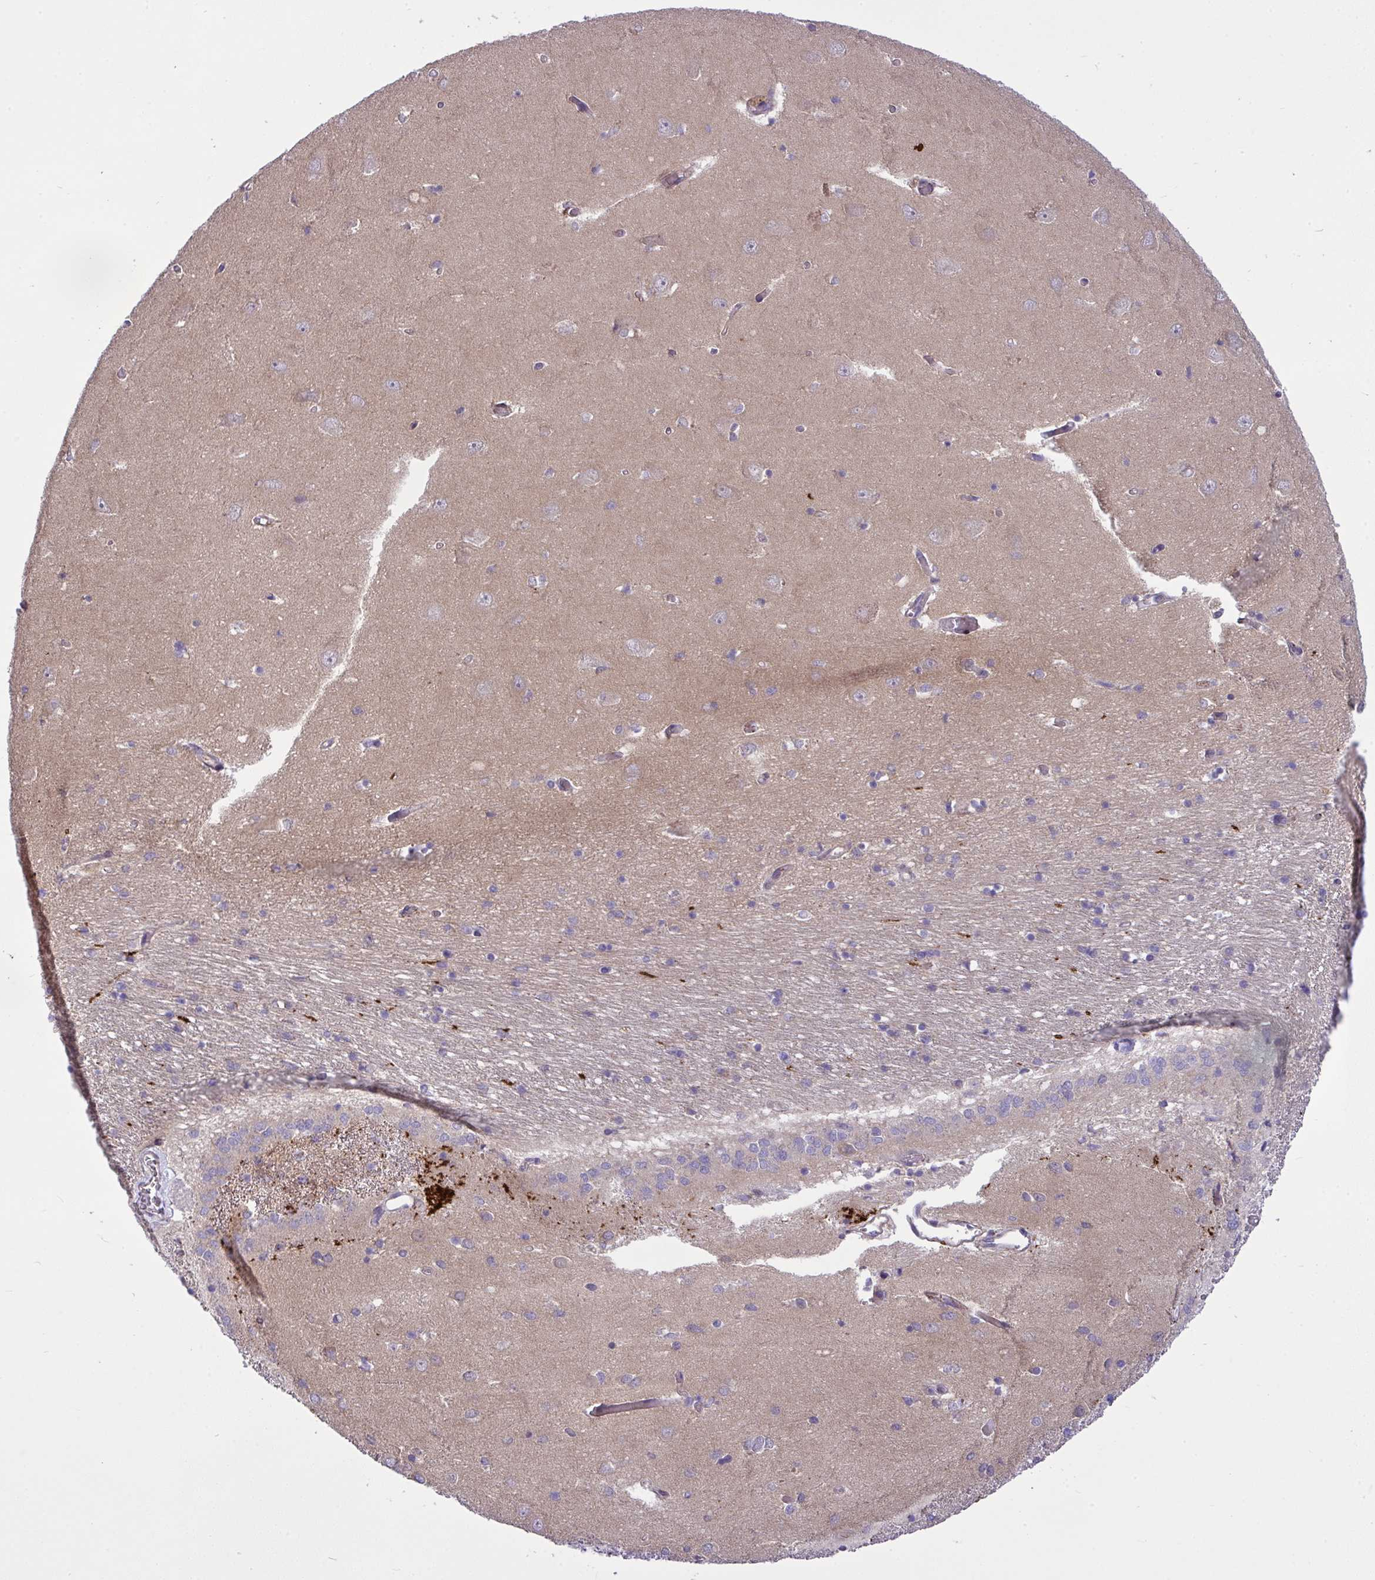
{"staining": {"intensity": "negative", "quantity": "none", "location": "none"}, "tissue": "caudate", "cell_type": "Glial cells", "image_type": "normal", "snomed": [{"axis": "morphology", "description": "Normal tissue, NOS"}, {"axis": "topography", "description": "Lateral ventricle wall"}, {"axis": "topography", "description": "Hippocampus"}], "caption": "Caudate stained for a protein using IHC reveals no expression glial cells.", "gene": "GRB14", "patient": {"sex": "female", "age": 63}}